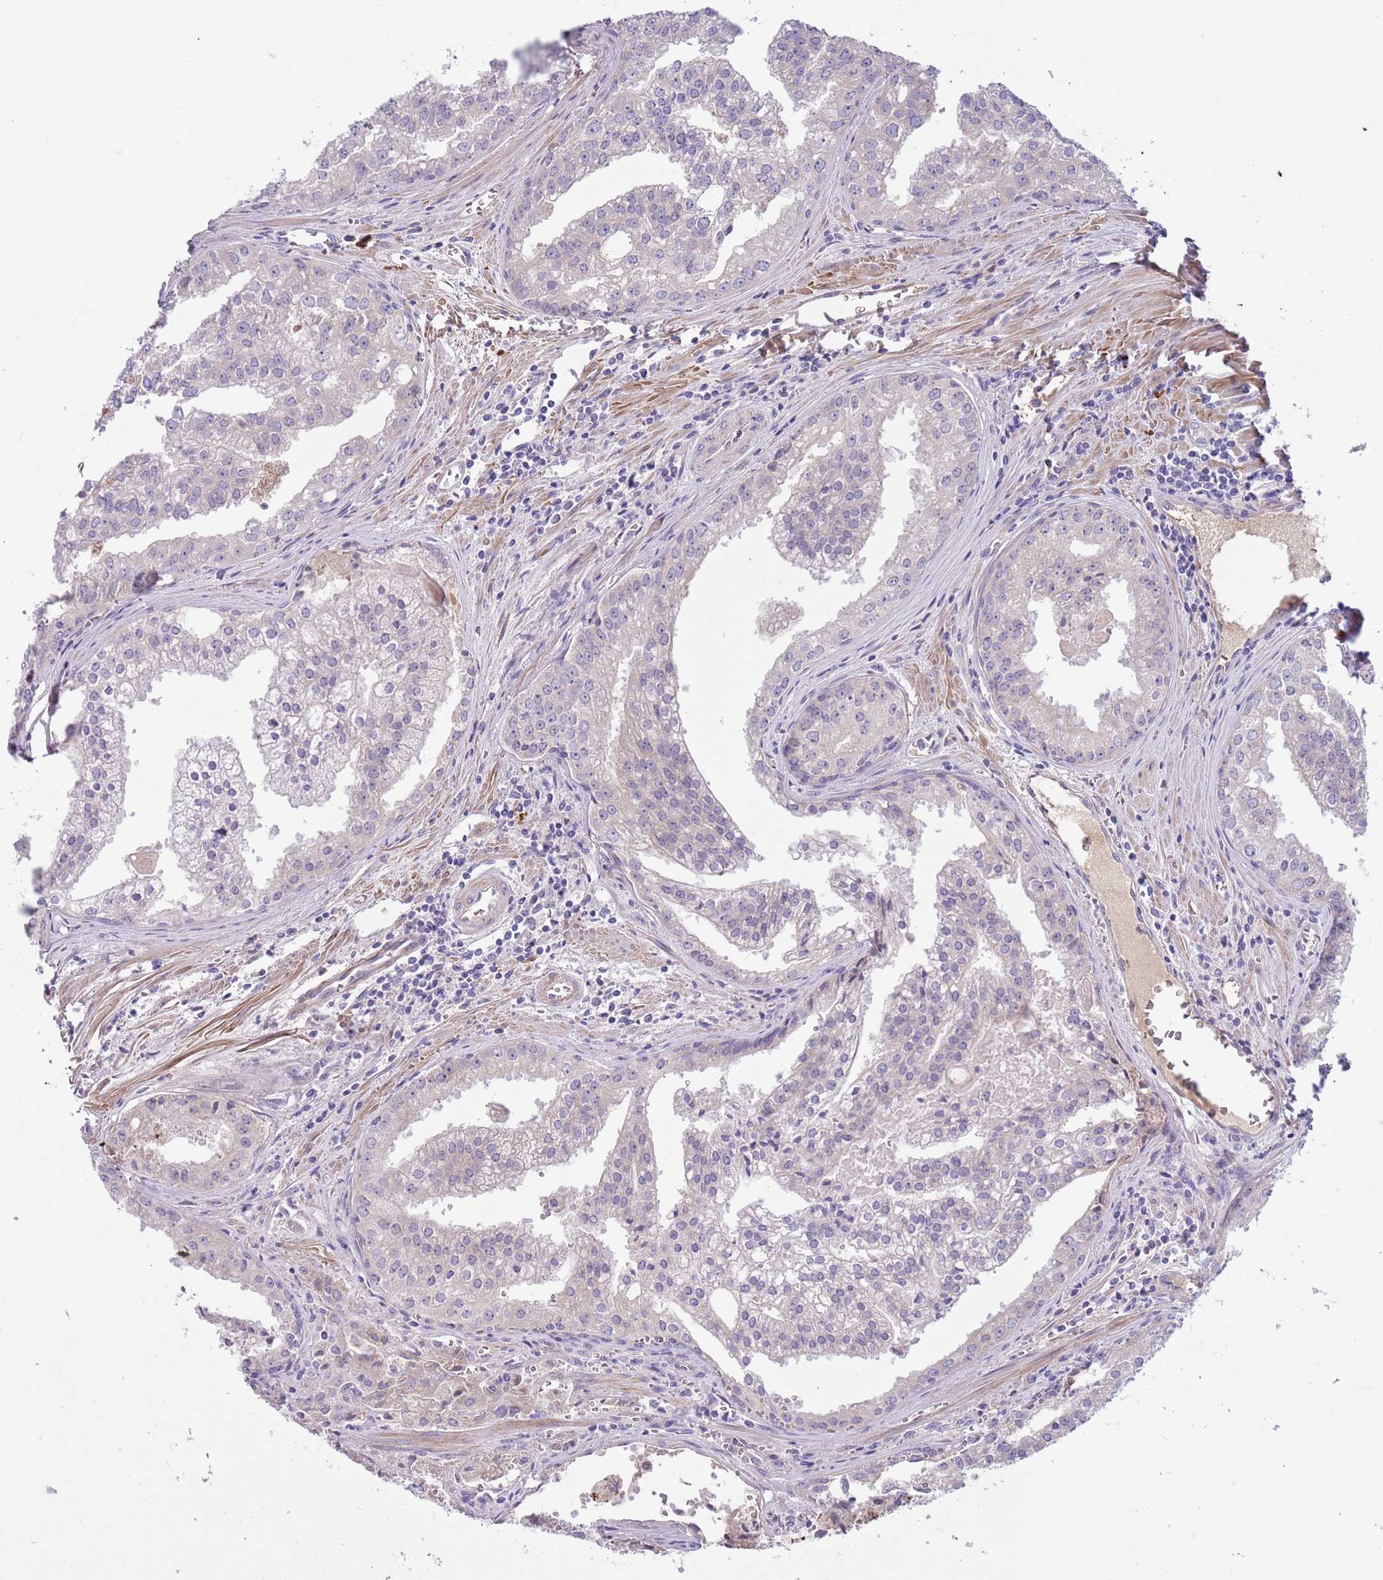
{"staining": {"intensity": "negative", "quantity": "none", "location": "none"}, "tissue": "prostate cancer", "cell_type": "Tumor cells", "image_type": "cancer", "snomed": [{"axis": "morphology", "description": "Adenocarcinoma, High grade"}, {"axis": "topography", "description": "Prostate"}], "caption": "This histopathology image is of prostate adenocarcinoma (high-grade) stained with immunohistochemistry (IHC) to label a protein in brown with the nuclei are counter-stained blue. There is no expression in tumor cells.", "gene": "CFH", "patient": {"sex": "male", "age": 68}}